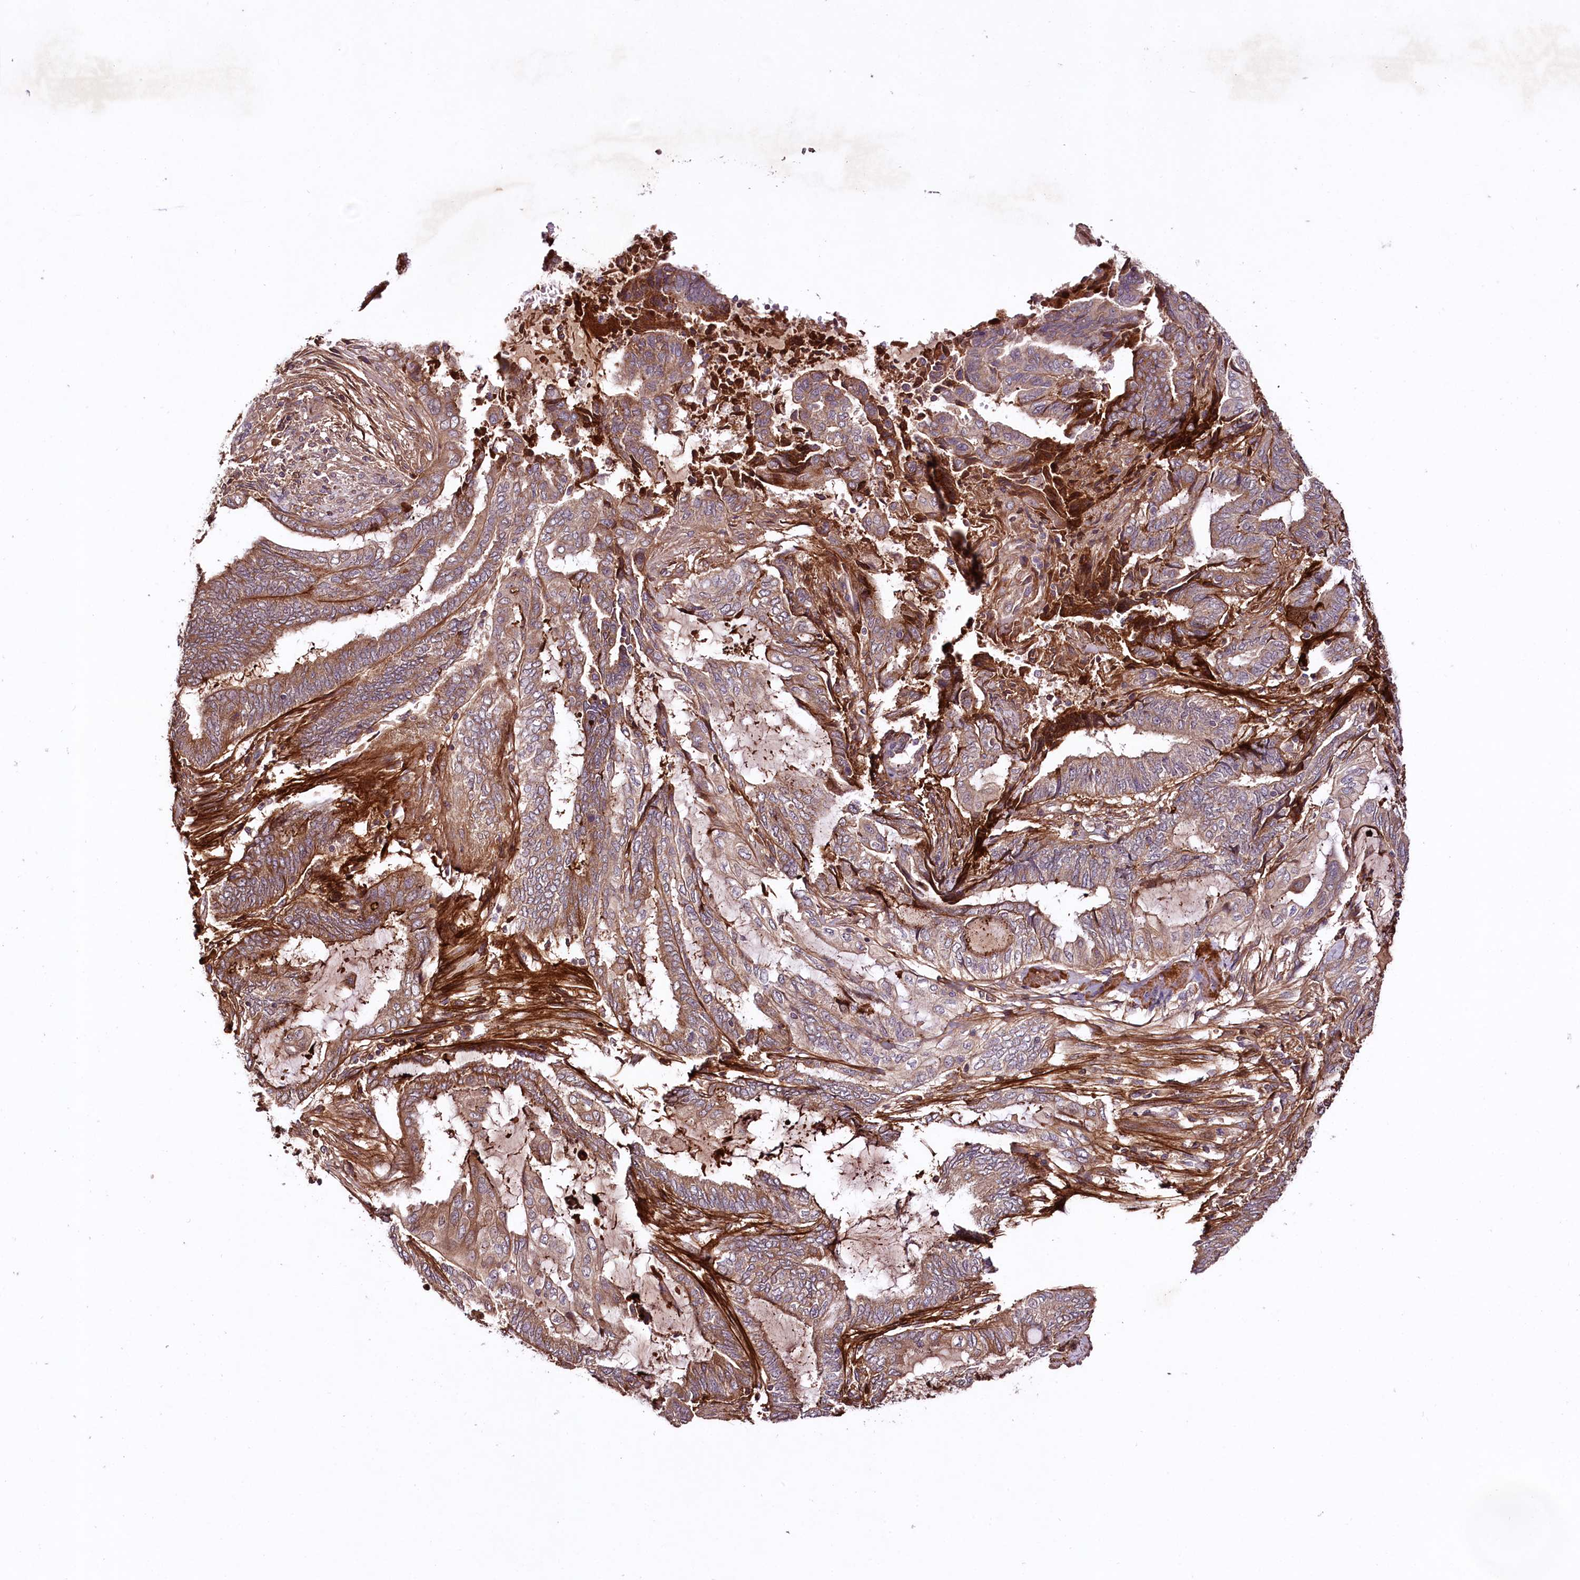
{"staining": {"intensity": "moderate", "quantity": ">75%", "location": "cytoplasmic/membranous"}, "tissue": "endometrial cancer", "cell_type": "Tumor cells", "image_type": "cancer", "snomed": [{"axis": "morphology", "description": "Adenocarcinoma, NOS"}, {"axis": "topography", "description": "Uterus"}, {"axis": "topography", "description": "Endometrium"}], "caption": "Immunohistochemical staining of endometrial cancer exhibits medium levels of moderate cytoplasmic/membranous staining in approximately >75% of tumor cells.", "gene": "TNPO3", "patient": {"sex": "female", "age": 70}}